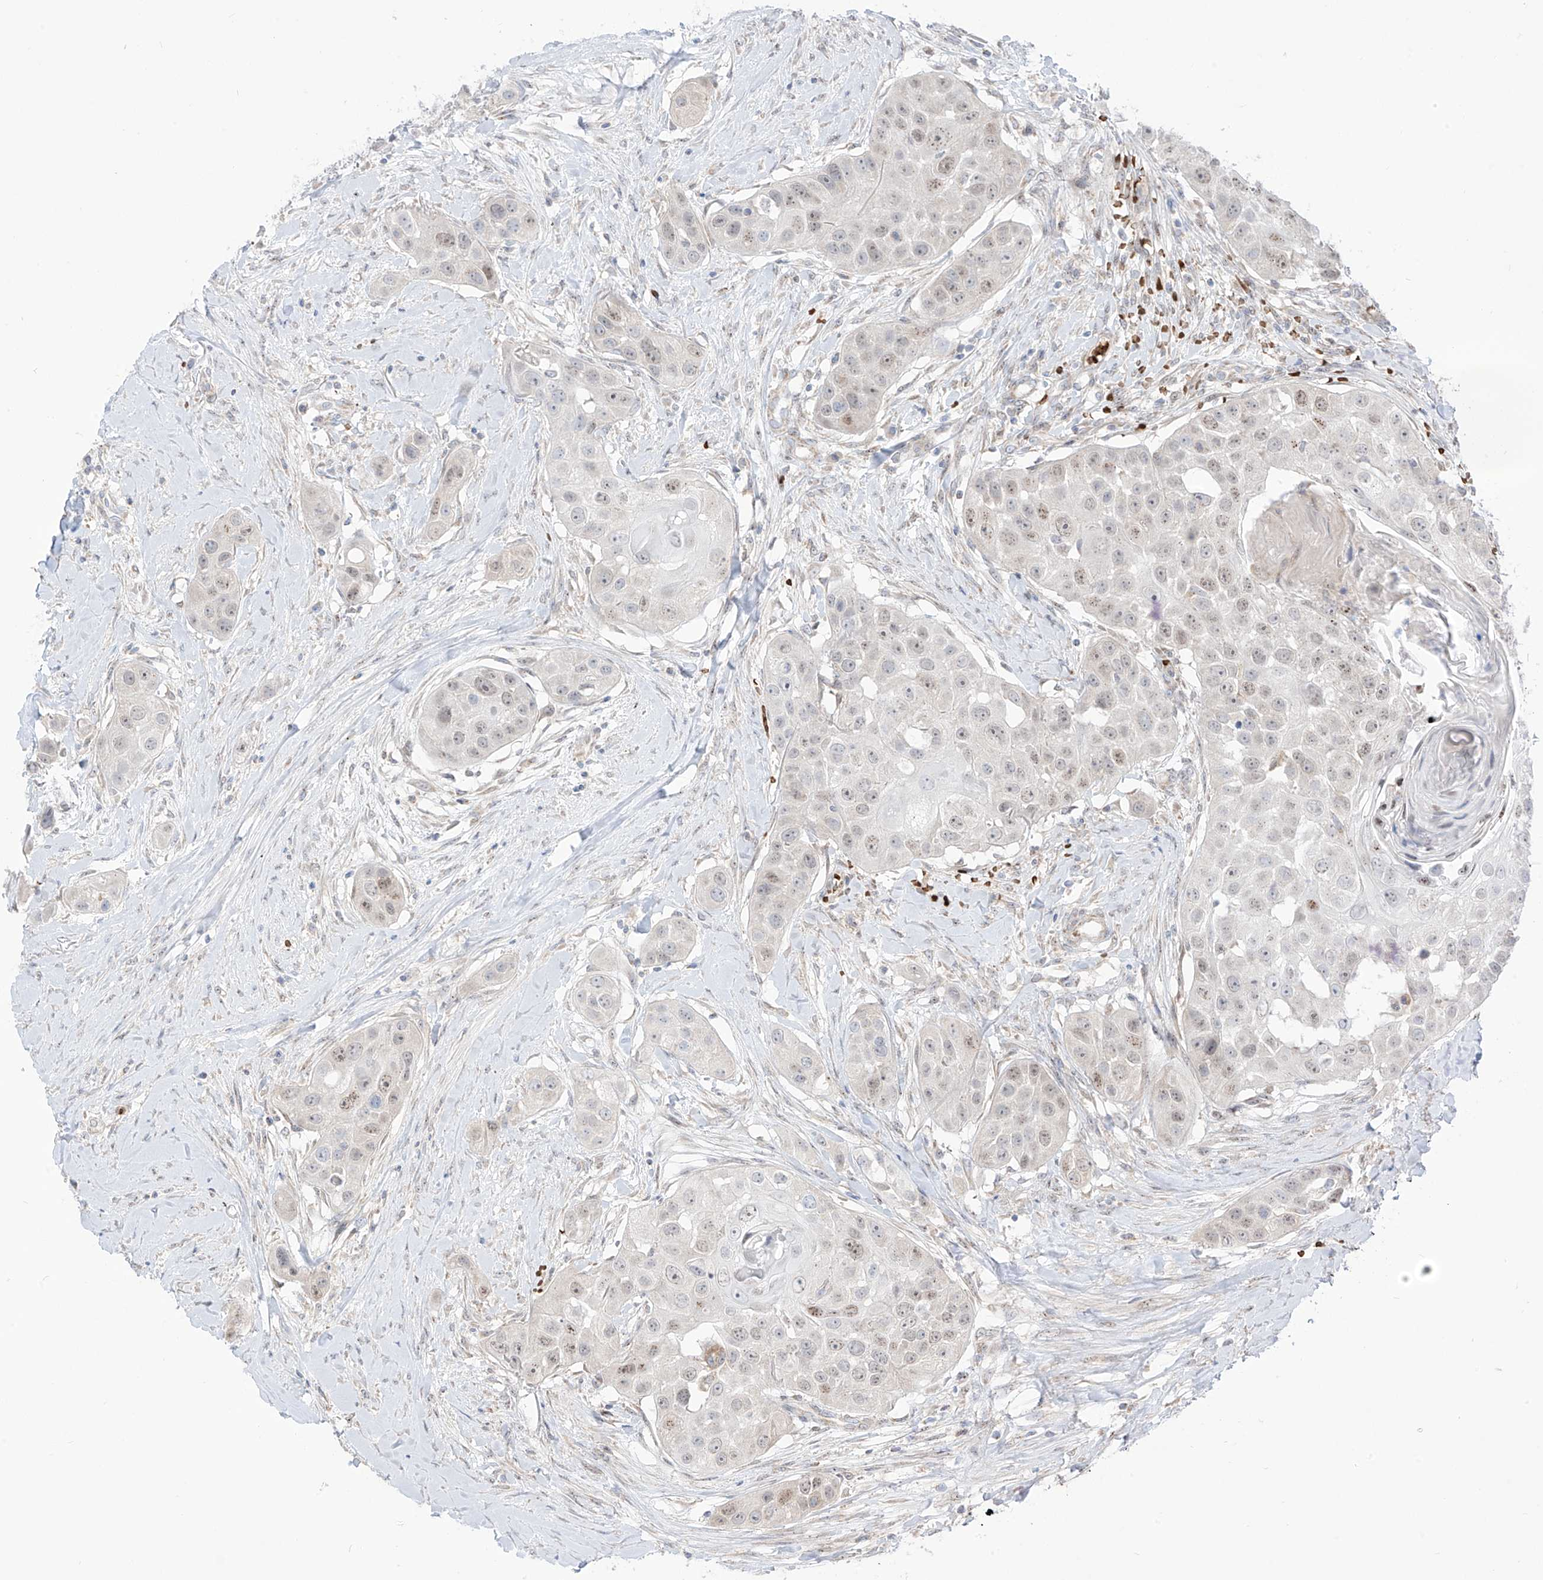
{"staining": {"intensity": "weak", "quantity": "<25%", "location": "cytoplasmic/membranous,nuclear"}, "tissue": "head and neck cancer", "cell_type": "Tumor cells", "image_type": "cancer", "snomed": [{"axis": "morphology", "description": "Normal tissue, NOS"}, {"axis": "morphology", "description": "Squamous cell carcinoma, NOS"}, {"axis": "topography", "description": "Skeletal muscle"}, {"axis": "topography", "description": "Head-Neck"}], "caption": "DAB (3,3'-diaminobenzidine) immunohistochemical staining of squamous cell carcinoma (head and neck) reveals no significant staining in tumor cells. (DAB (3,3'-diaminobenzidine) immunohistochemistry, high magnification).", "gene": "ARHGEF40", "patient": {"sex": "male", "age": 51}}